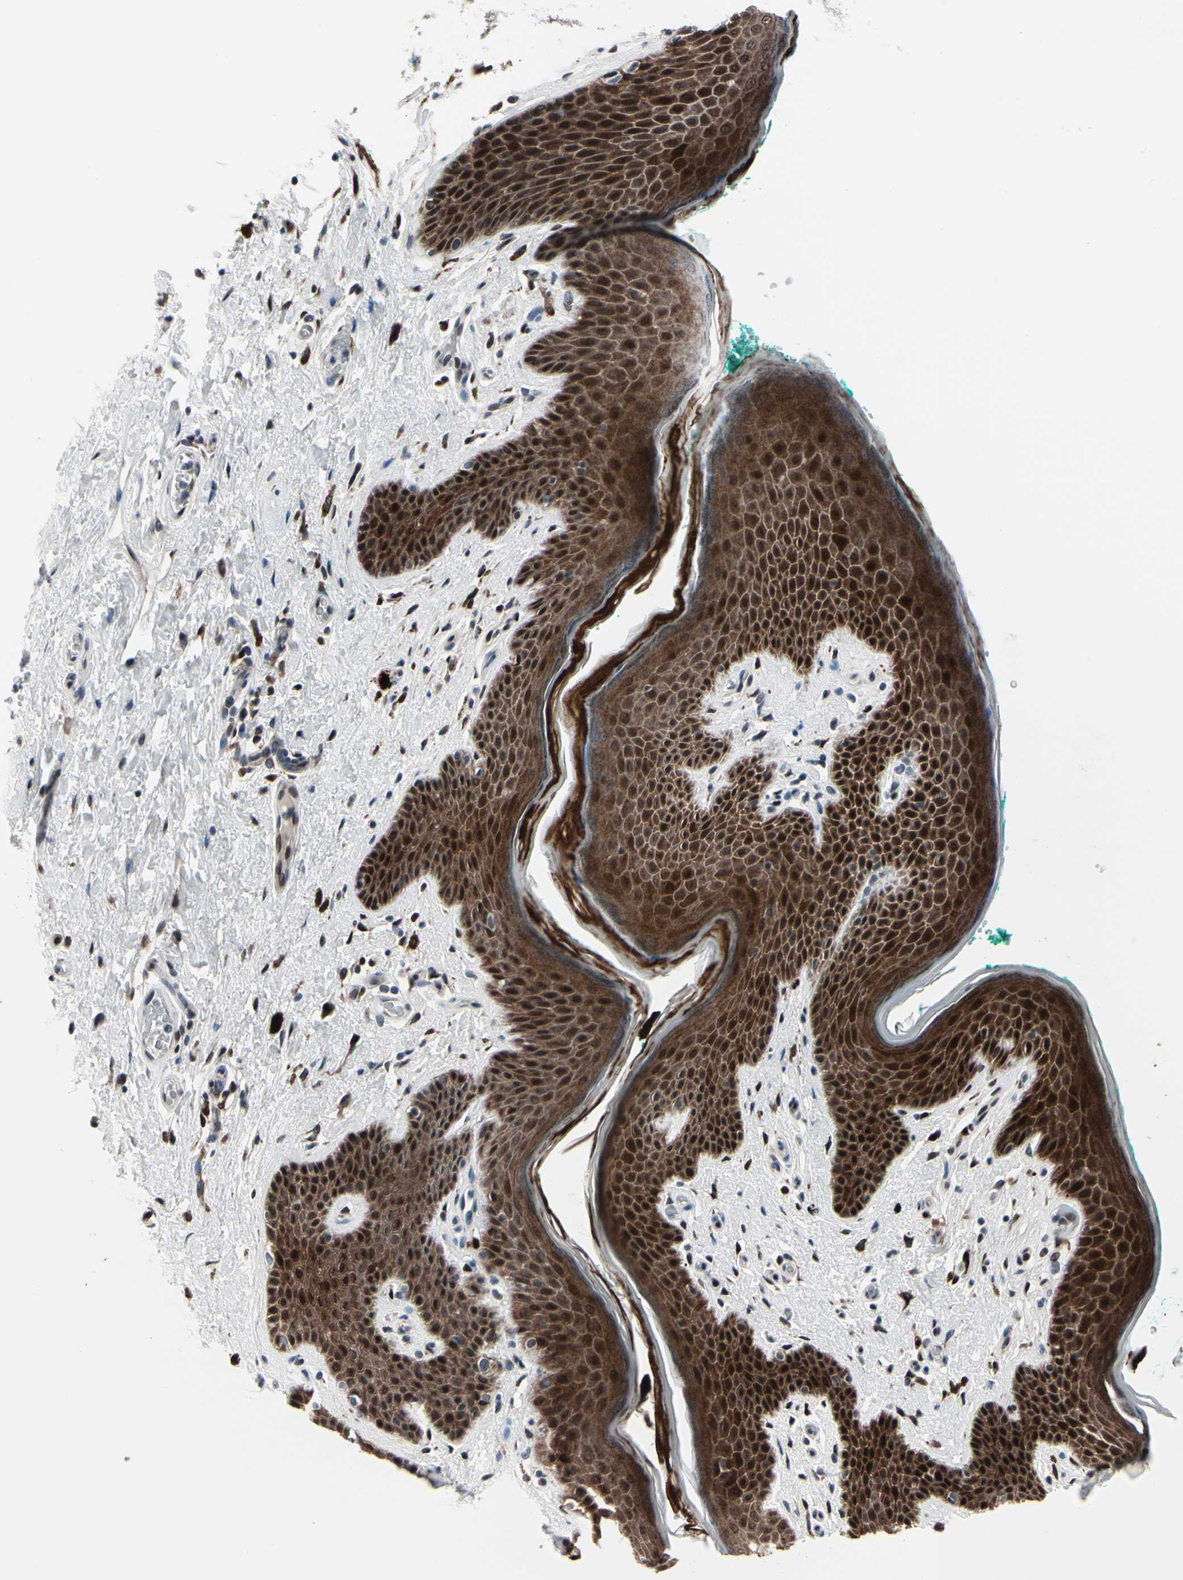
{"staining": {"intensity": "strong", "quantity": ">75%", "location": "cytoplasmic/membranous,nuclear"}, "tissue": "skin", "cell_type": "Epidermal cells", "image_type": "normal", "snomed": [{"axis": "morphology", "description": "Normal tissue, NOS"}, {"axis": "topography", "description": "Anal"}], "caption": "Brown immunohistochemical staining in normal skin exhibits strong cytoplasmic/membranous,nuclear positivity in approximately >75% of epidermal cells.", "gene": "TXN", "patient": {"sex": "male", "age": 74}}